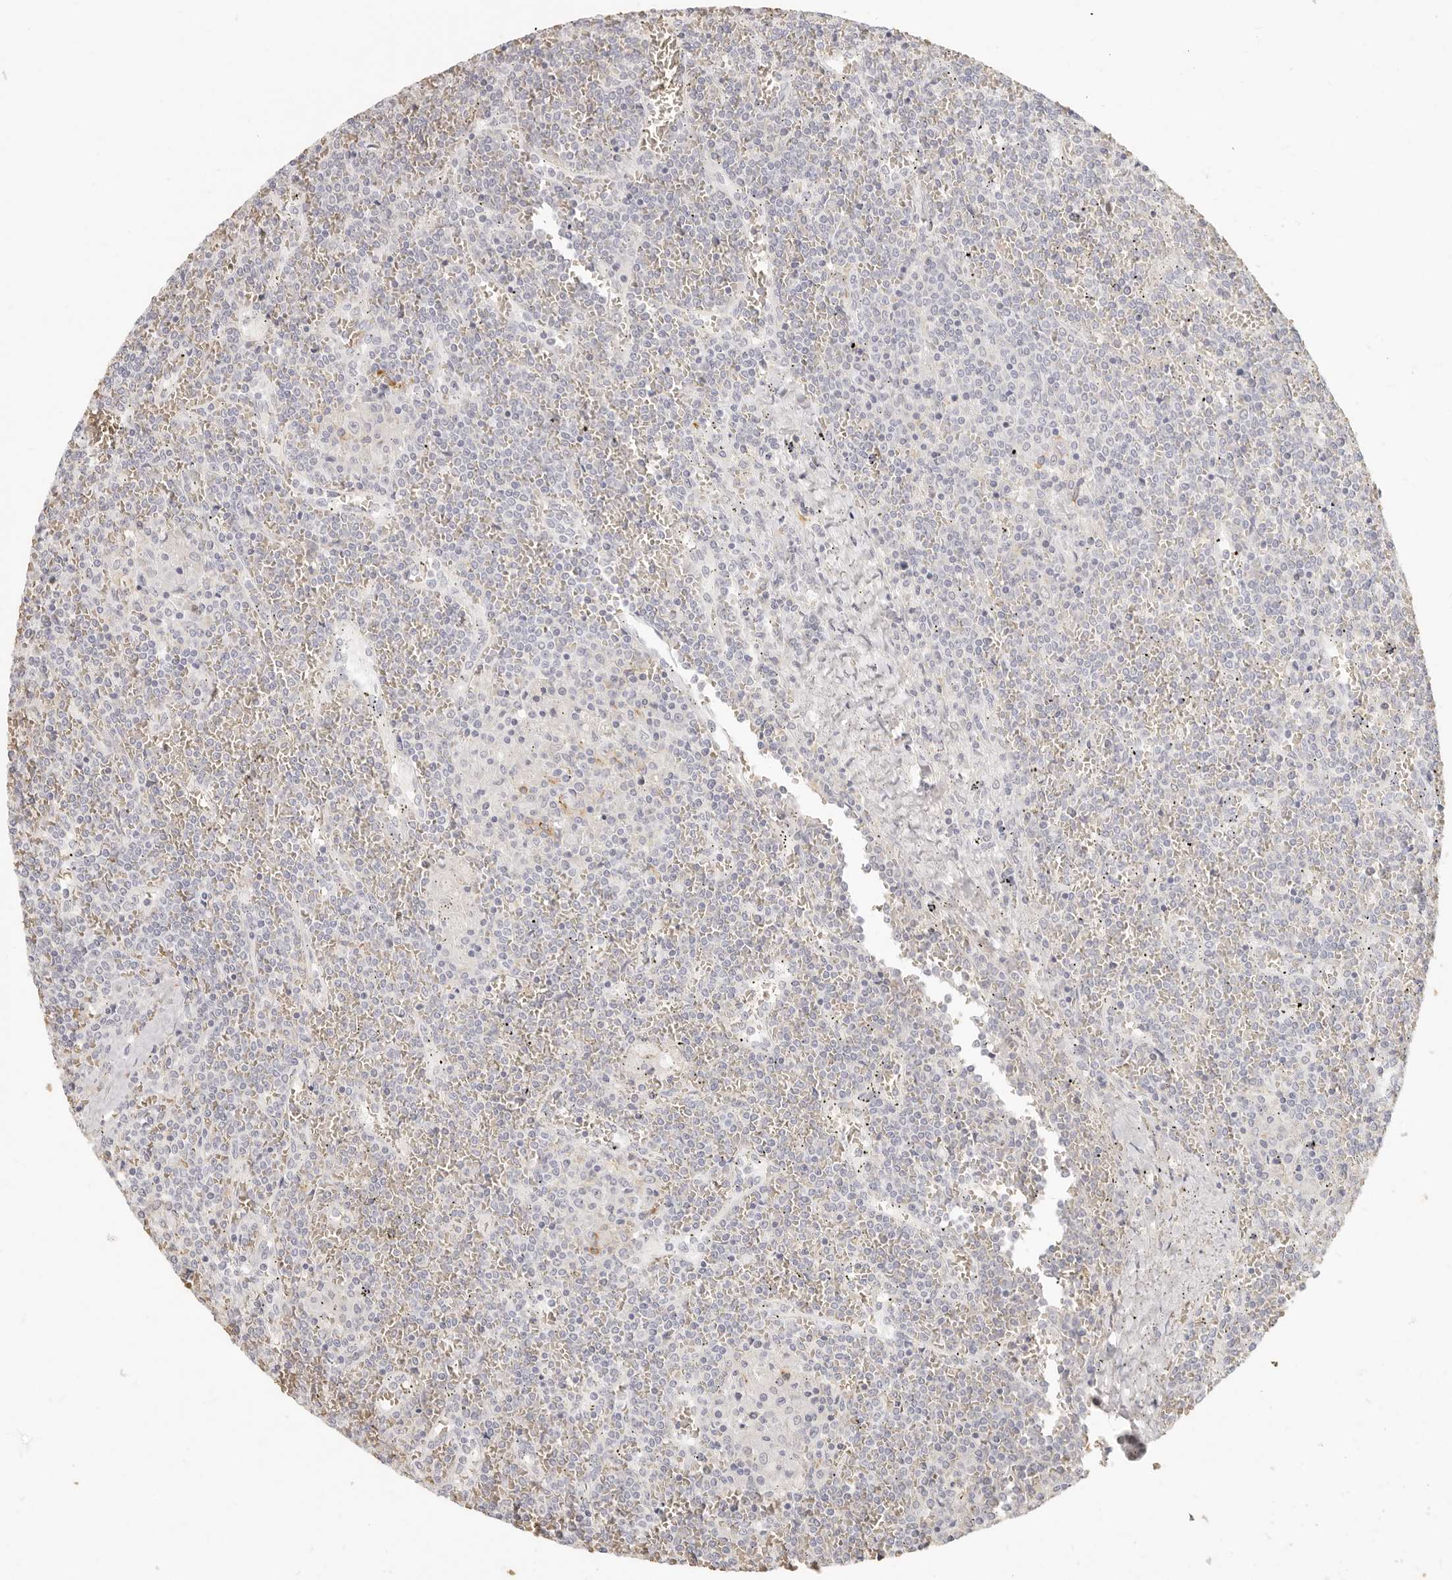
{"staining": {"intensity": "negative", "quantity": "none", "location": "none"}, "tissue": "lymphoma", "cell_type": "Tumor cells", "image_type": "cancer", "snomed": [{"axis": "morphology", "description": "Malignant lymphoma, non-Hodgkin's type, Low grade"}, {"axis": "topography", "description": "Spleen"}], "caption": "DAB immunohistochemical staining of human low-grade malignant lymphoma, non-Hodgkin's type shows no significant staining in tumor cells. The staining was performed using DAB to visualize the protein expression in brown, while the nuclei were stained in blue with hematoxylin (Magnification: 20x).", "gene": "NIBAN1", "patient": {"sex": "female", "age": 19}}